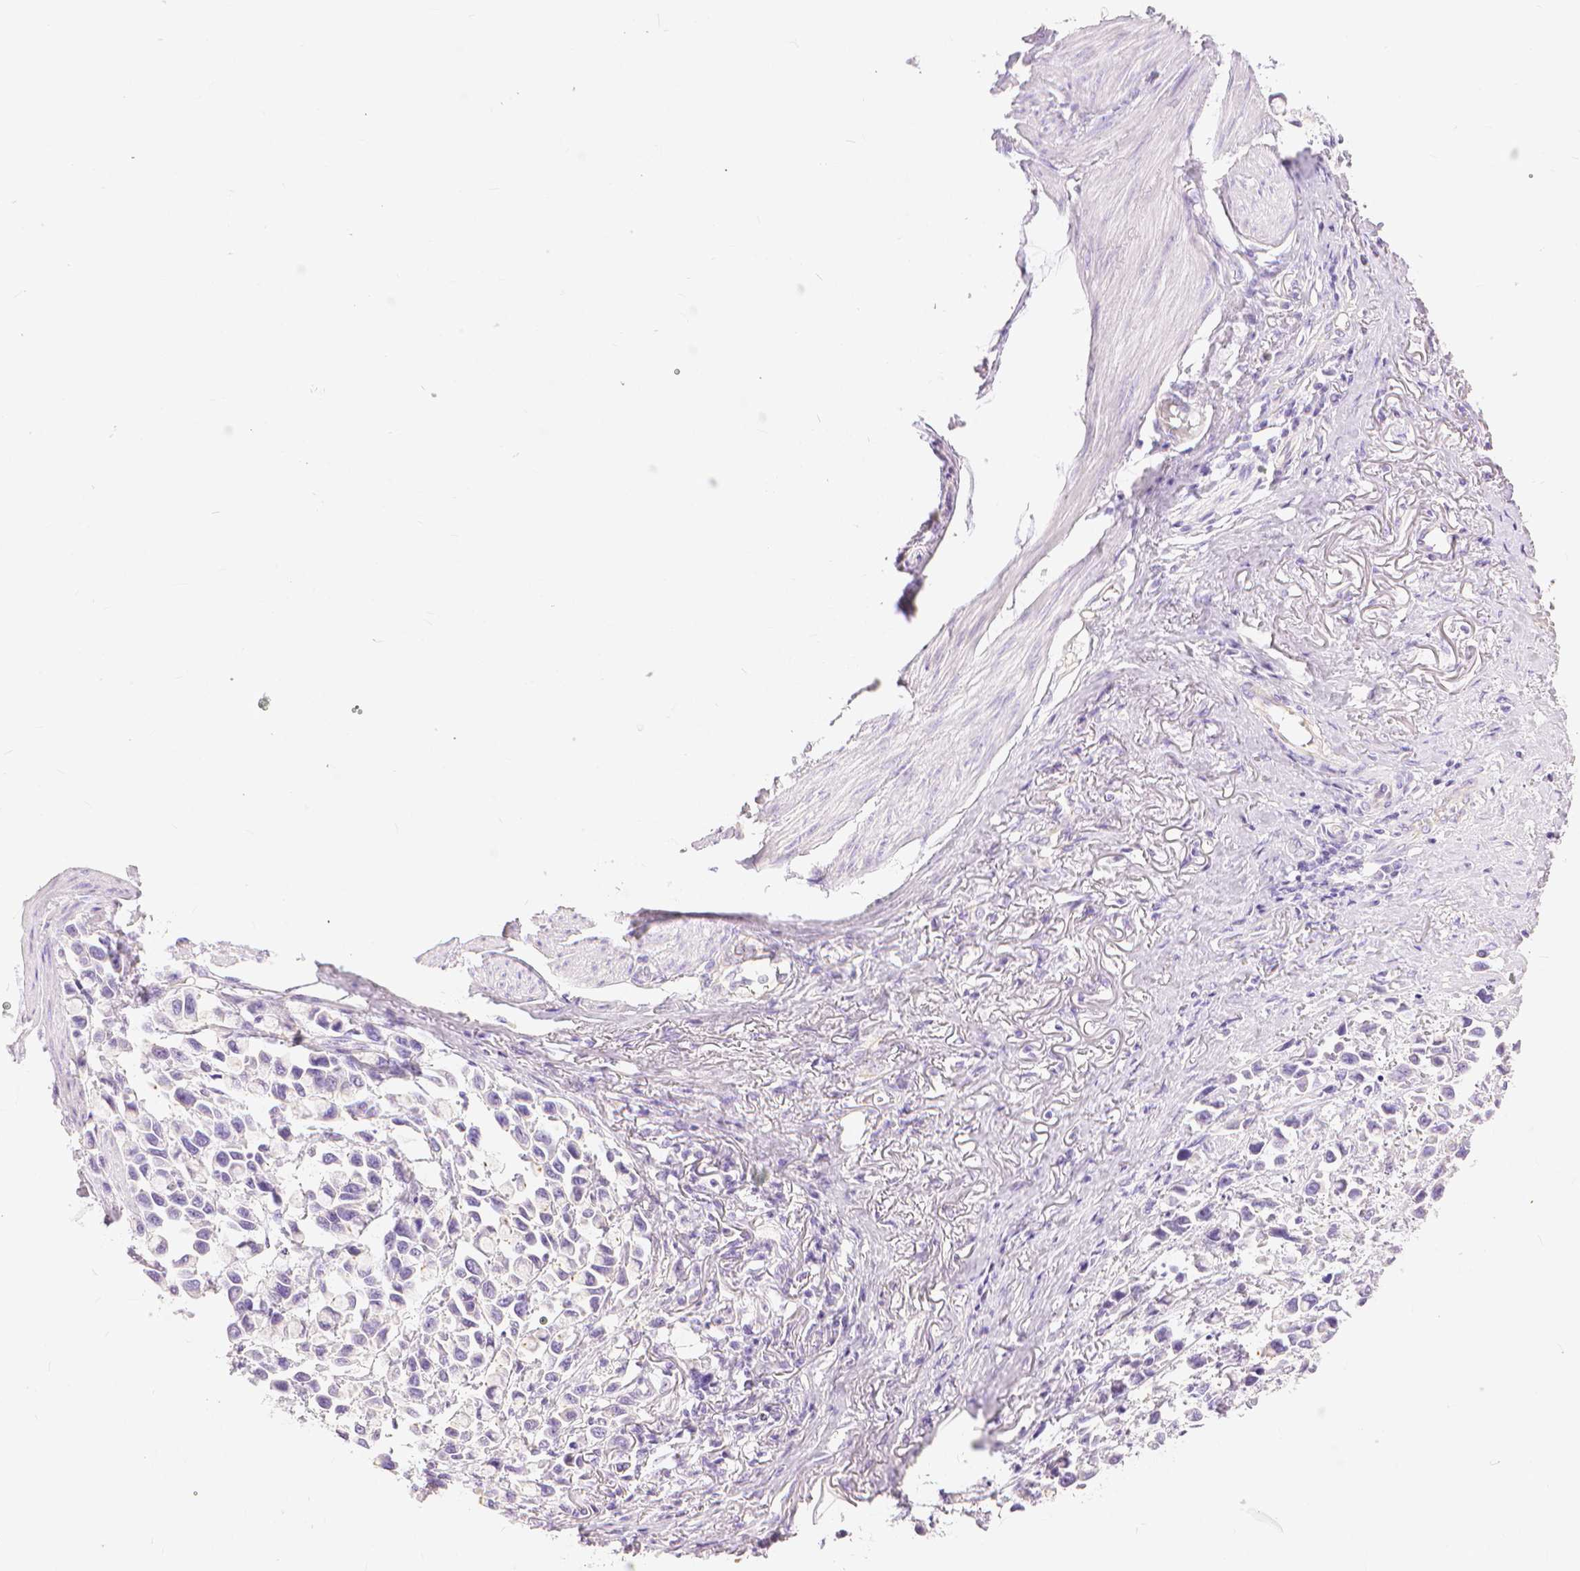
{"staining": {"intensity": "negative", "quantity": "none", "location": "none"}, "tissue": "stomach cancer", "cell_type": "Tumor cells", "image_type": "cancer", "snomed": [{"axis": "morphology", "description": "Adenocarcinoma, NOS"}, {"axis": "topography", "description": "Stomach"}], "caption": "Tumor cells are negative for protein expression in human adenocarcinoma (stomach). (DAB immunohistochemistry (IHC), high magnification).", "gene": "SLC27A5", "patient": {"sex": "female", "age": 81}}